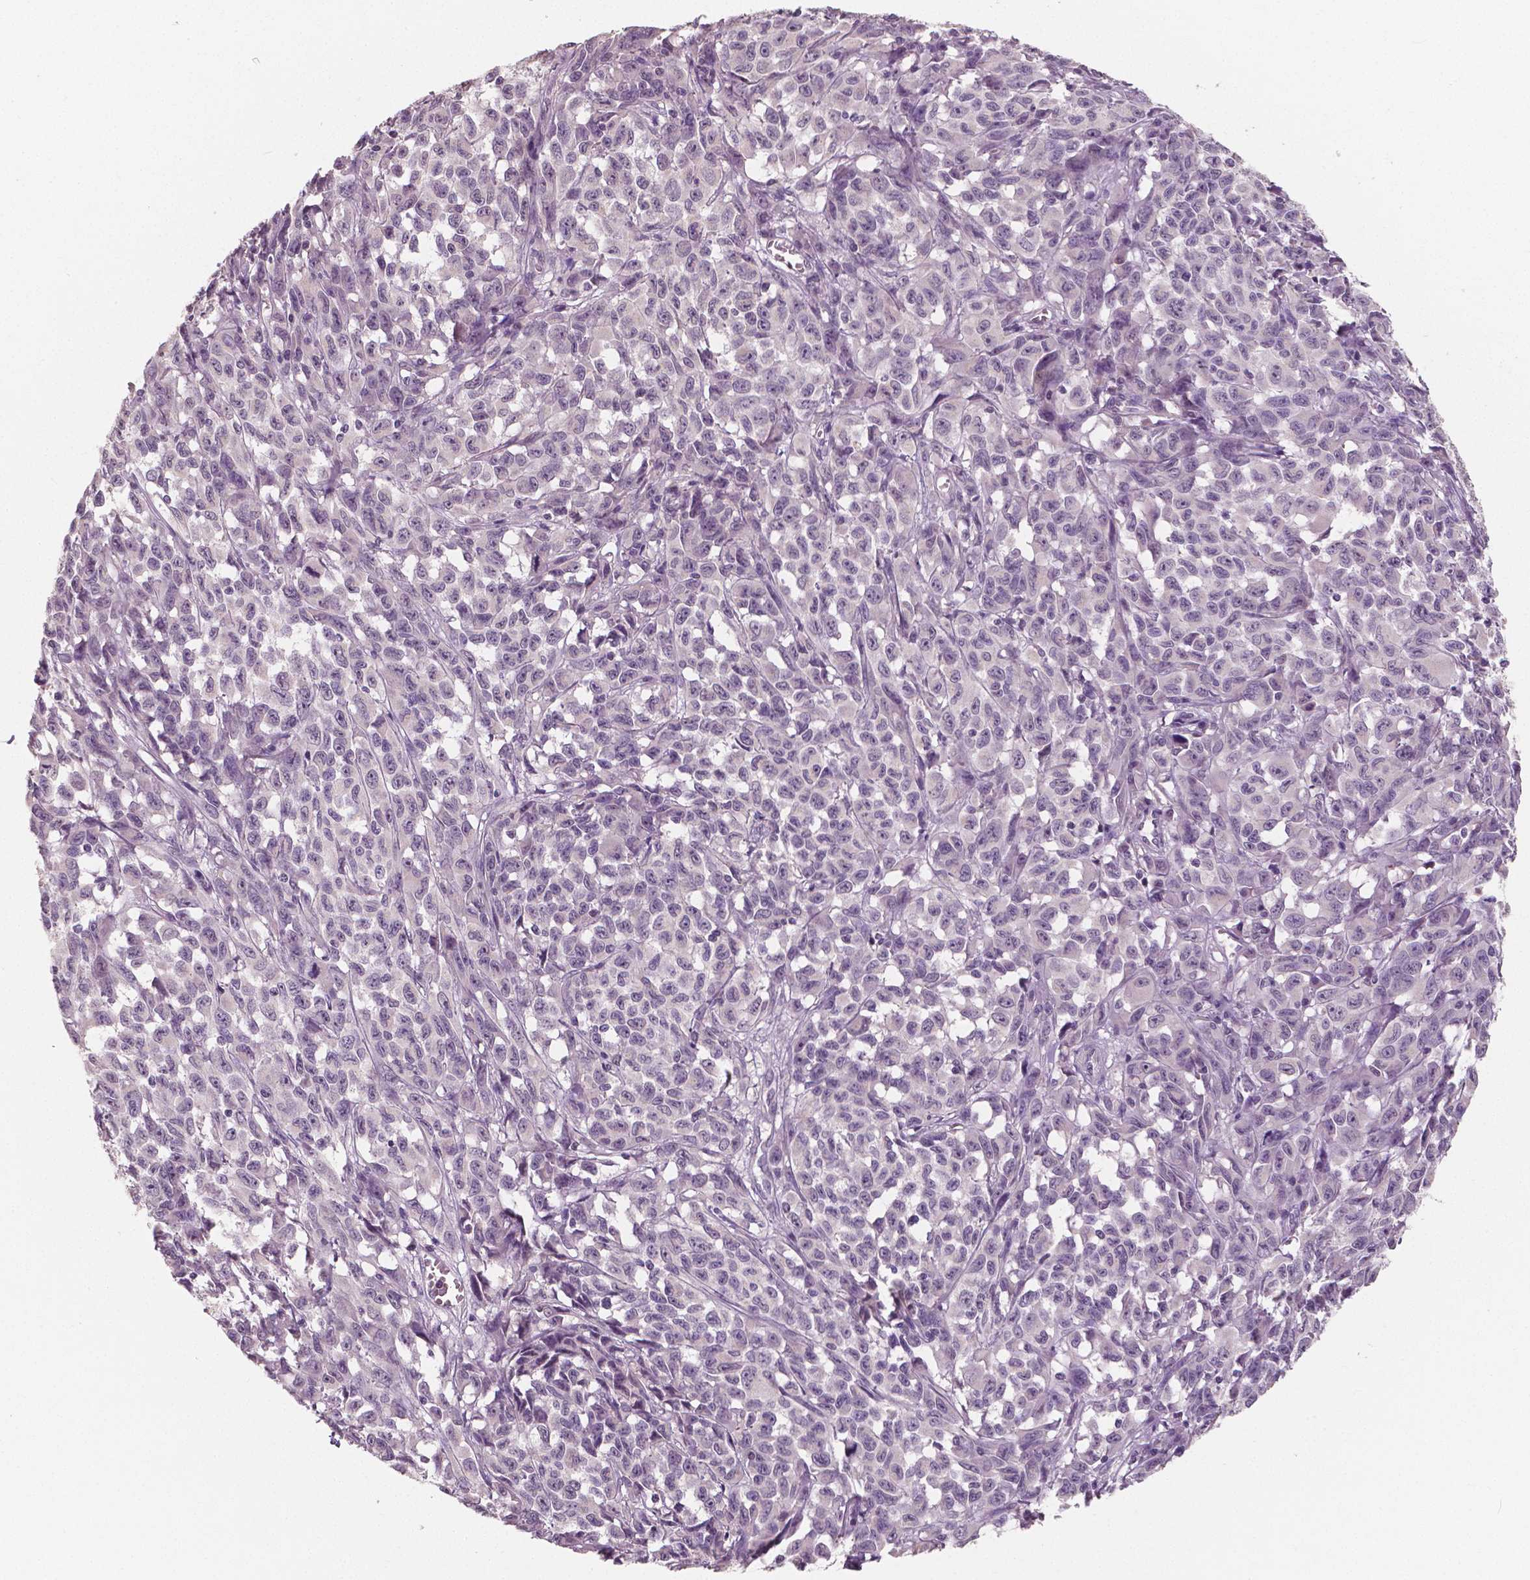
{"staining": {"intensity": "negative", "quantity": "none", "location": "none"}, "tissue": "melanoma", "cell_type": "Tumor cells", "image_type": "cancer", "snomed": [{"axis": "morphology", "description": "Malignant melanoma, NOS"}, {"axis": "topography", "description": "Vulva, labia, clitoris and Bartholin´s gland, NO"}], "caption": "There is no significant positivity in tumor cells of malignant melanoma. The staining was performed using DAB to visualize the protein expression in brown, while the nuclei were stained in blue with hematoxylin (Magnification: 20x).", "gene": "RNASE7", "patient": {"sex": "female", "age": 75}}